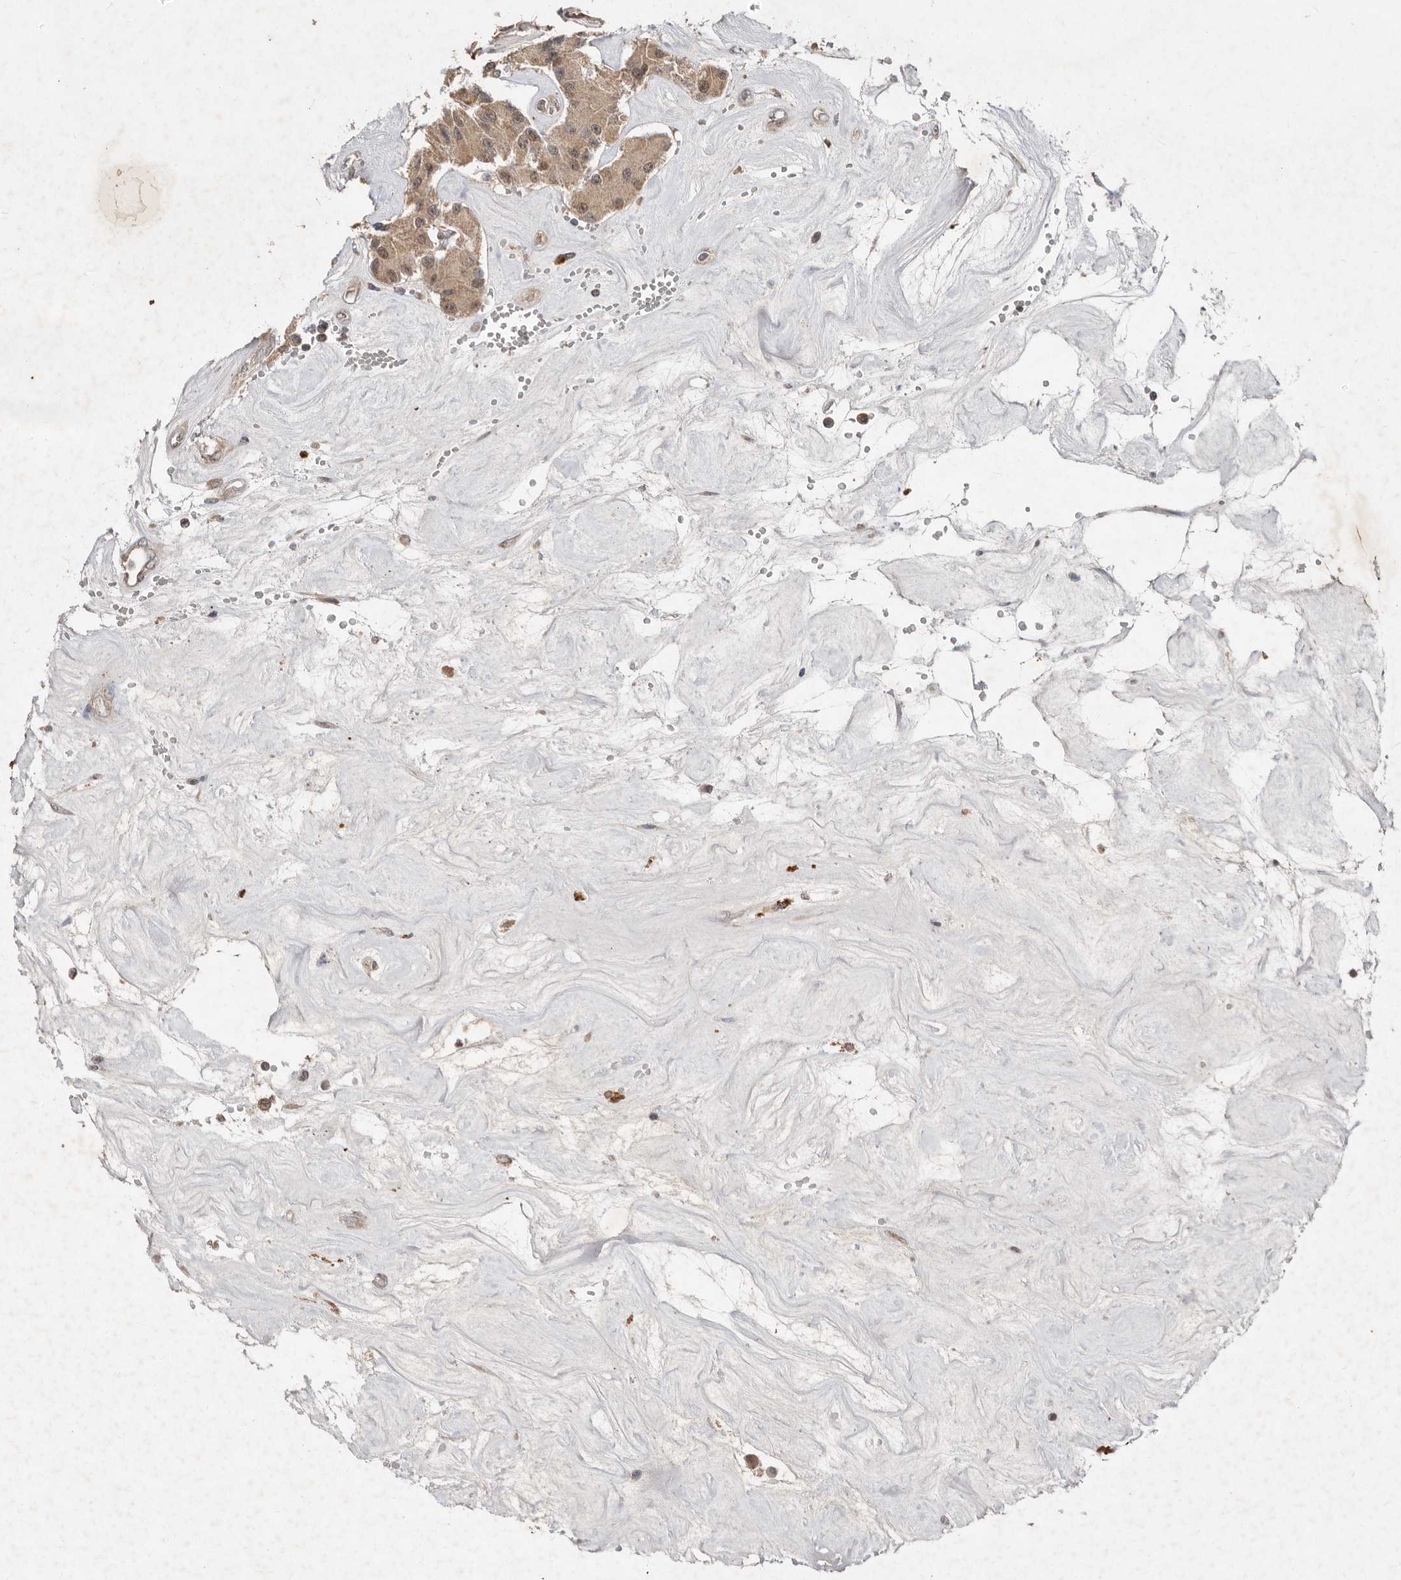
{"staining": {"intensity": "weak", "quantity": ">75%", "location": "cytoplasmic/membranous,nuclear"}, "tissue": "carcinoid", "cell_type": "Tumor cells", "image_type": "cancer", "snomed": [{"axis": "morphology", "description": "Carcinoid, malignant, NOS"}, {"axis": "topography", "description": "Pancreas"}], "caption": "Carcinoid stained for a protein exhibits weak cytoplasmic/membranous and nuclear positivity in tumor cells.", "gene": "EDEM1", "patient": {"sex": "male", "age": 41}}